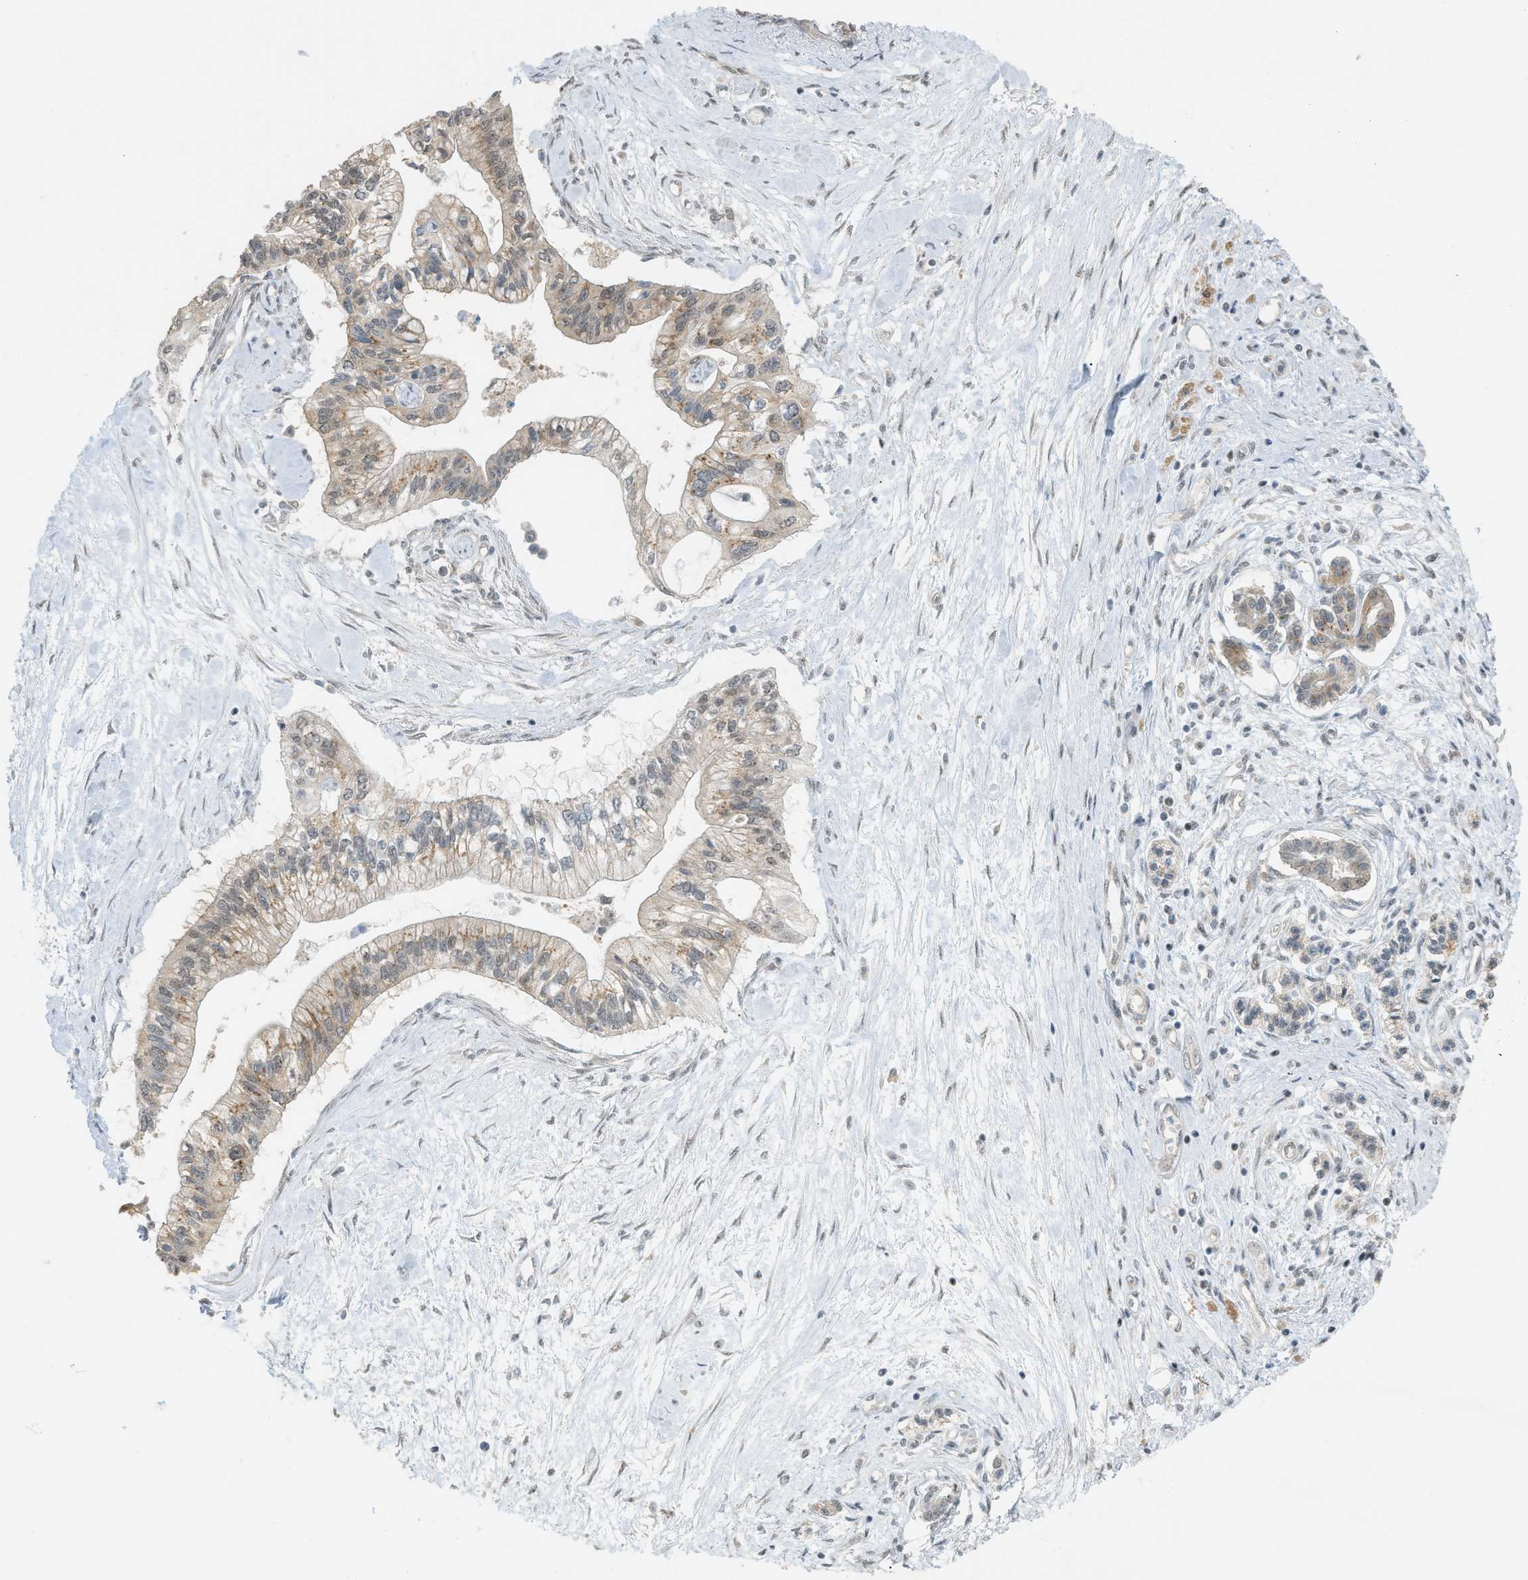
{"staining": {"intensity": "moderate", "quantity": ">75%", "location": "cytoplasmic/membranous,nuclear"}, "tissue": "pancreatic cancer", "cell_type": "Tumor cells", "image_type": "cancer", "snomed": [{"axis": "morphology", "description": "Adenocarcinoma, NOS"}, {"axis": "topography", "description": "Pancreas"}], "caption": "Protein analysis of pancreatic cancer tissue demonstrates moderate cytoplasmic/membranous and nuclear expression in about >75% of tumor cells.", "gene": "CCDC186", "patient": {"sex": "female", "age": 77}}